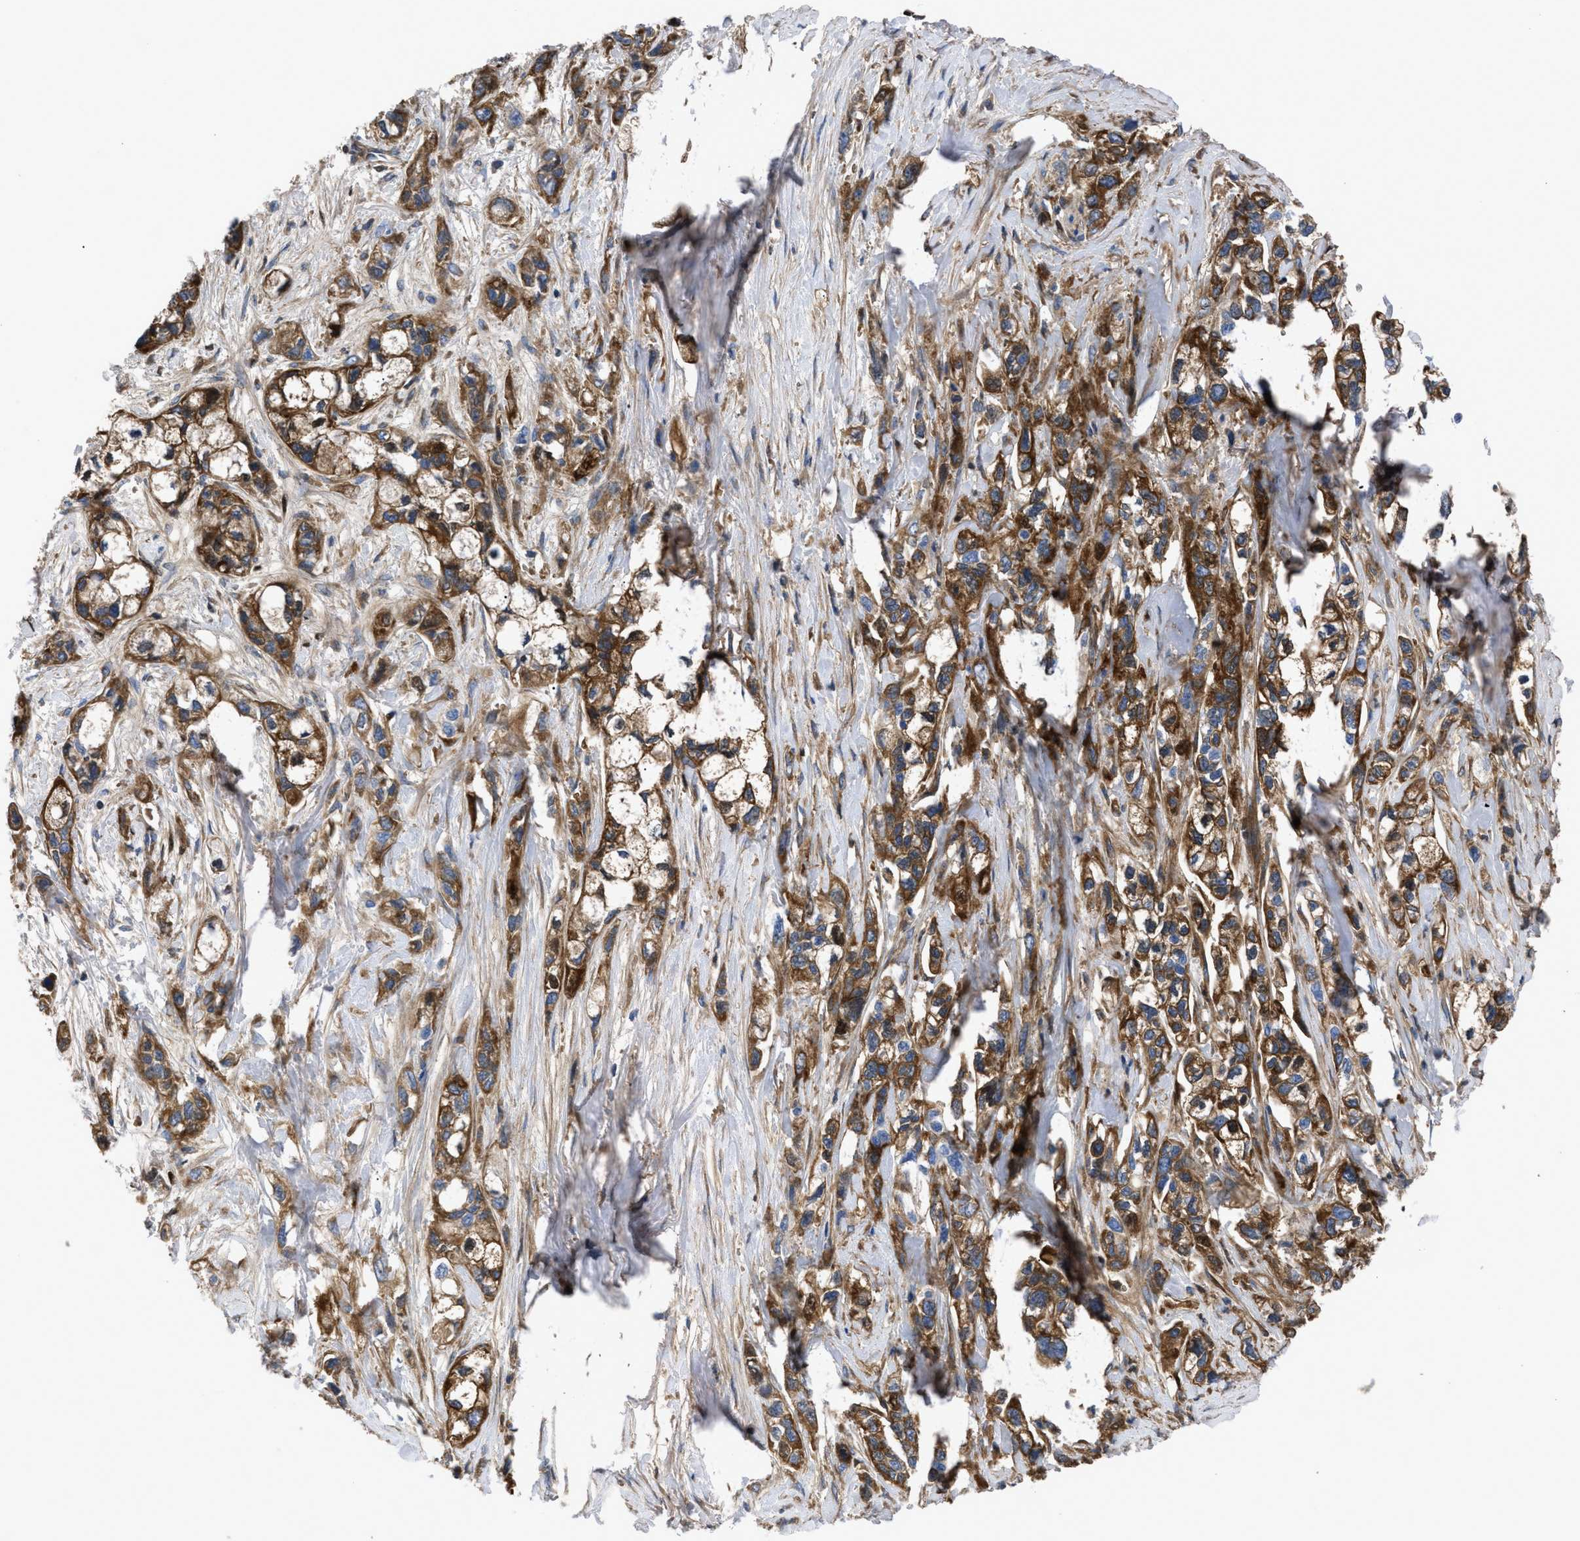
{"staining": {"intensity": "moderate", "quantity": ">75%", "location": "cytoplasmic/membranous"}, "tissue": "pancreatic cancer", "cell_type": "Tumor cells", "image_type": "cancer", "snomed": [{"axis": "morphology", "description": "Adenocarcinoma, NOS"}, {"axis": "topography", "description": "Pancreas"}], "caption": "The photomicrograph demonstrates a brown stain indicating the presence of a protein in the cytoplasmic/membranous of tumor cells in pancreatic cancer.", "gene": "SERPINA6", "patient": {"sex": "male", "age": 74}}